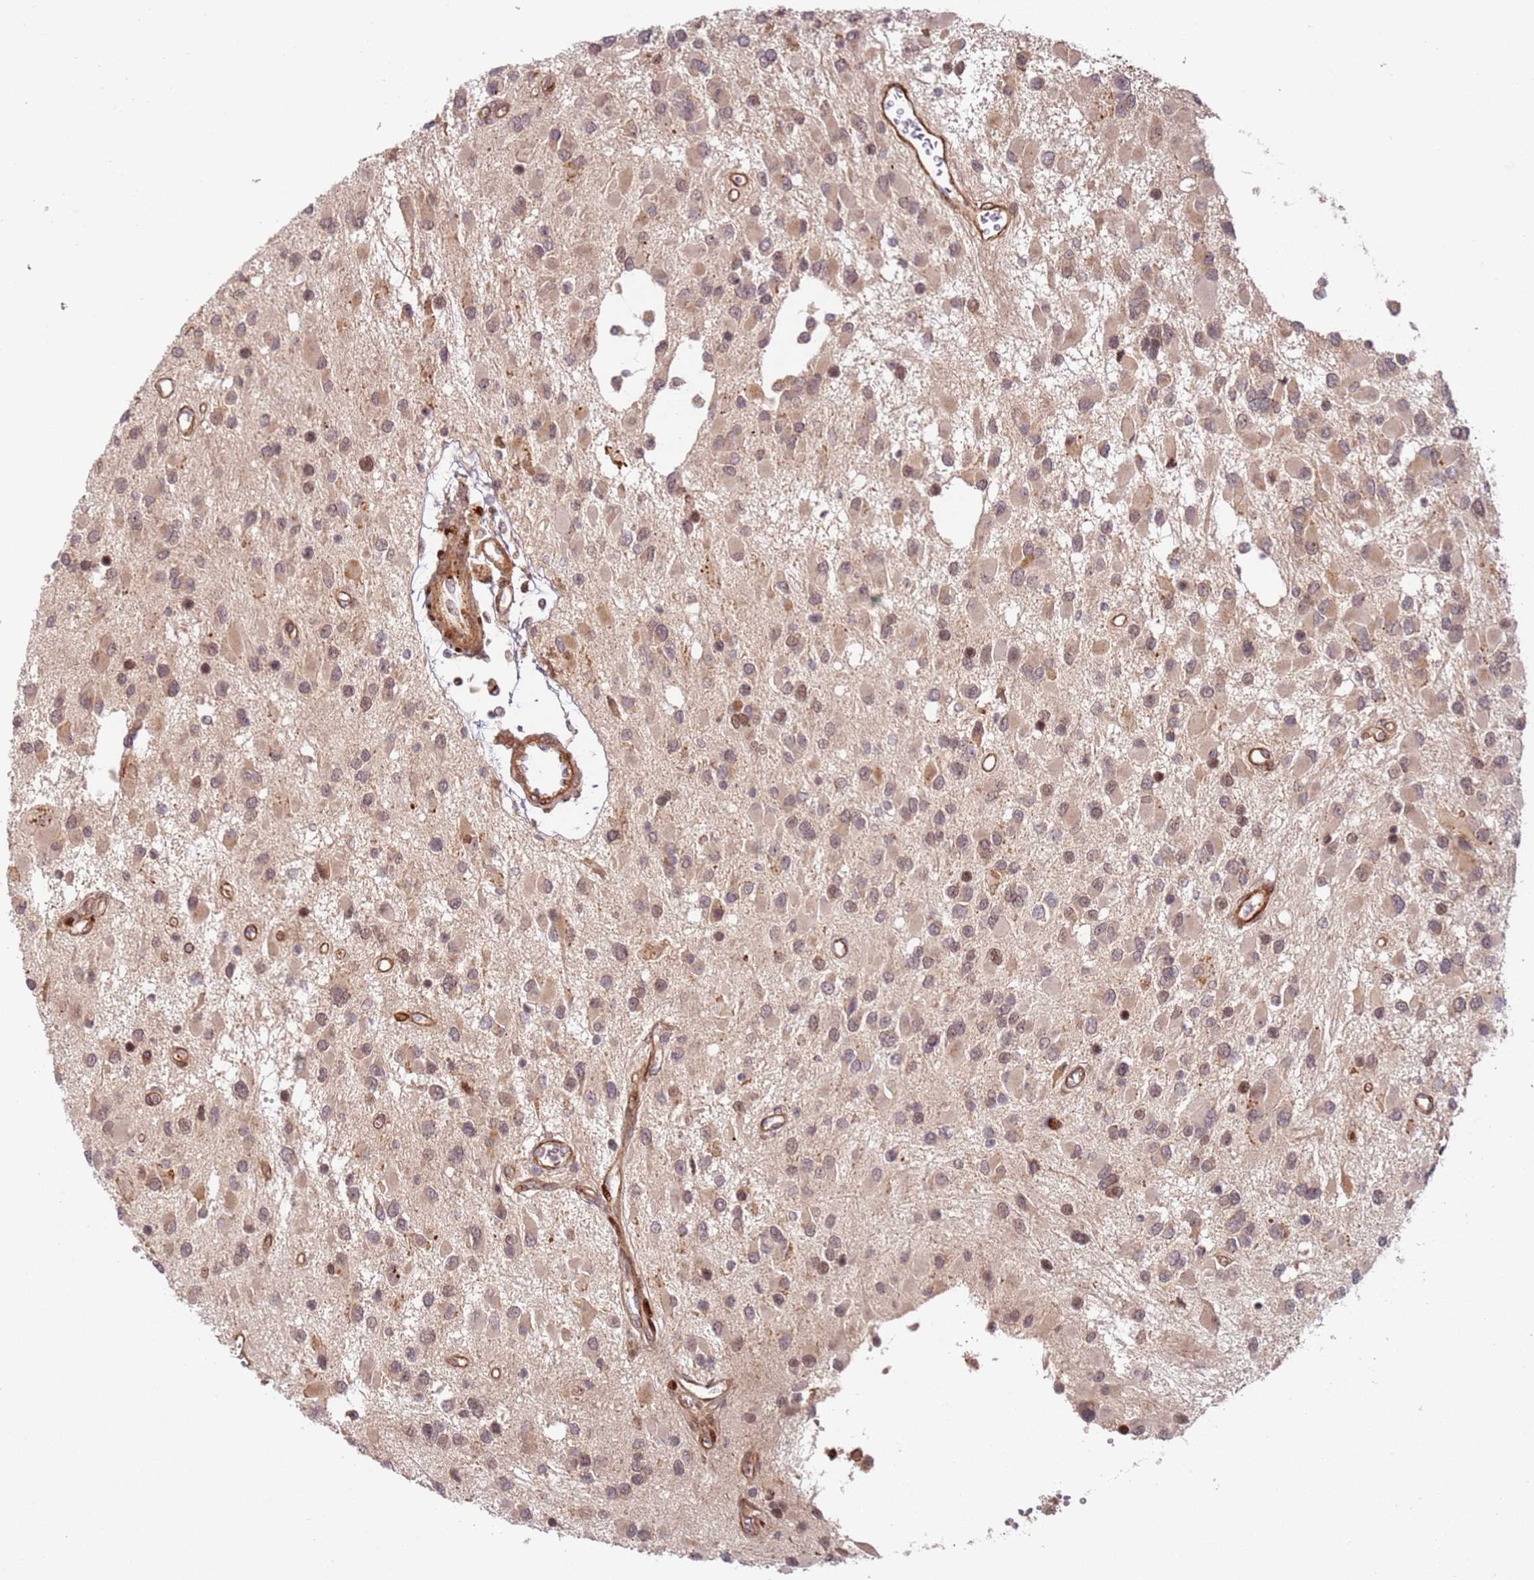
{"staining": {"intensity": "weak", "quantity": "25%-75%", "location": "cytoplasmic/membranous,nuclear"}, "tissue": "glioma", "cell_type": "Tumor cells", "image_type": "cancer", "snomed": [{"axis": "morphology", "description": "Glioma, malignant, High grade"}, {"axis": "topography", "description": "Brain"}], "caption": "Weak cytoplasmic/membranous and nuclear positivity for a protein is appreciated in approximately 25%-75% of tumor cells of malignant high-grade glioma using immunohistochemistry (IHC).", "gene": "TMEM233", "patient": {"sex": "male", "age": 53}}